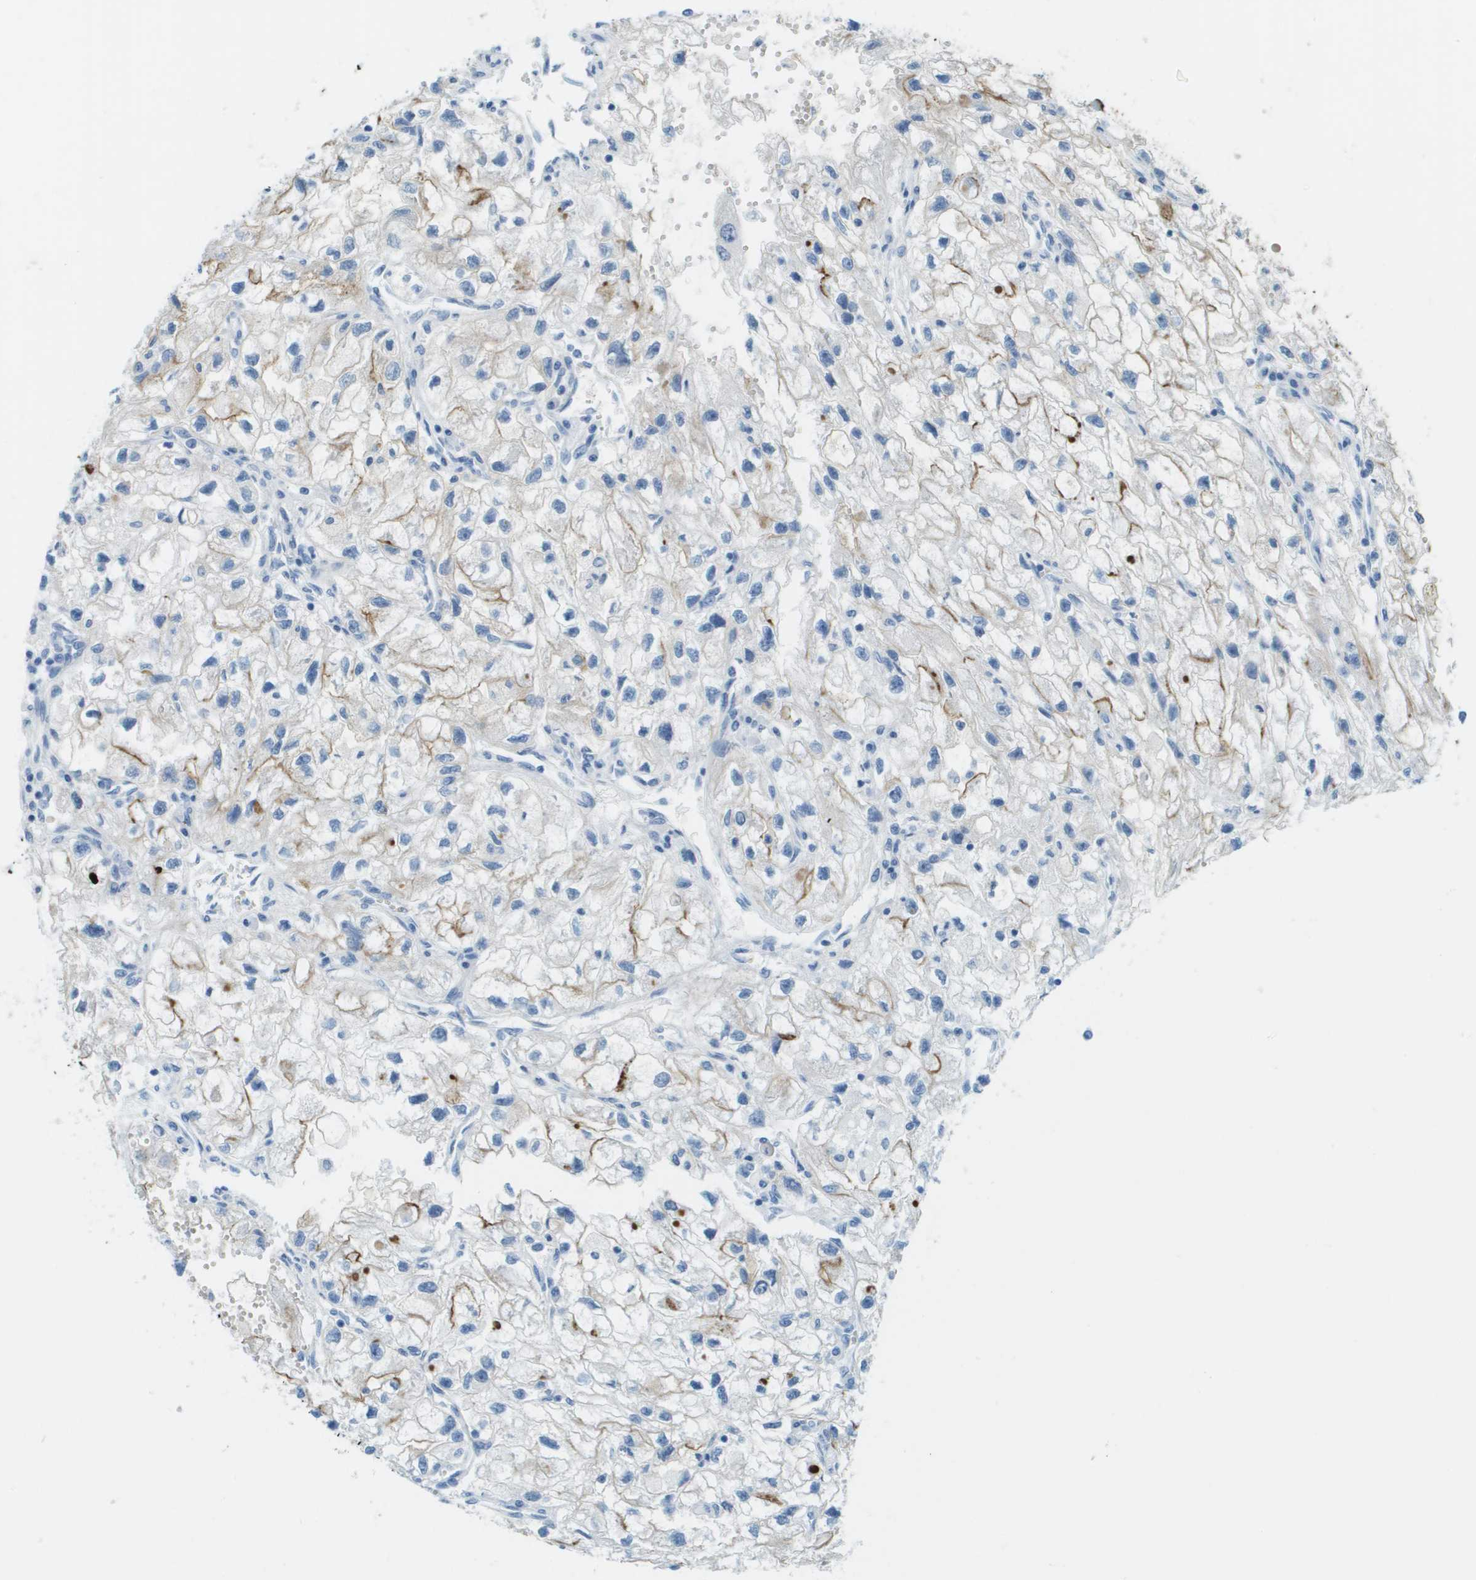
{"staining": {"intensity": "moderate", "quantity": "<25%", "location": "cytoplasmic/membranous"}, "tissue": "renal cancer", "cell_type": "Tumor cells", "image_type": "cancer", "snomed": [{"axis": "morphology", "description": "Adenocarcinoma, NOS"}, {"axis": "topography", "description": "Kidney"}], "caption": "Immunohistochemical staining of renal cancer exhibits low levels of moderate cytoplasmic/membranous protein staining in about <25% of tumor cells.", "gene": "CDHR2", "patient": {"sex": "female", "age": 70}}